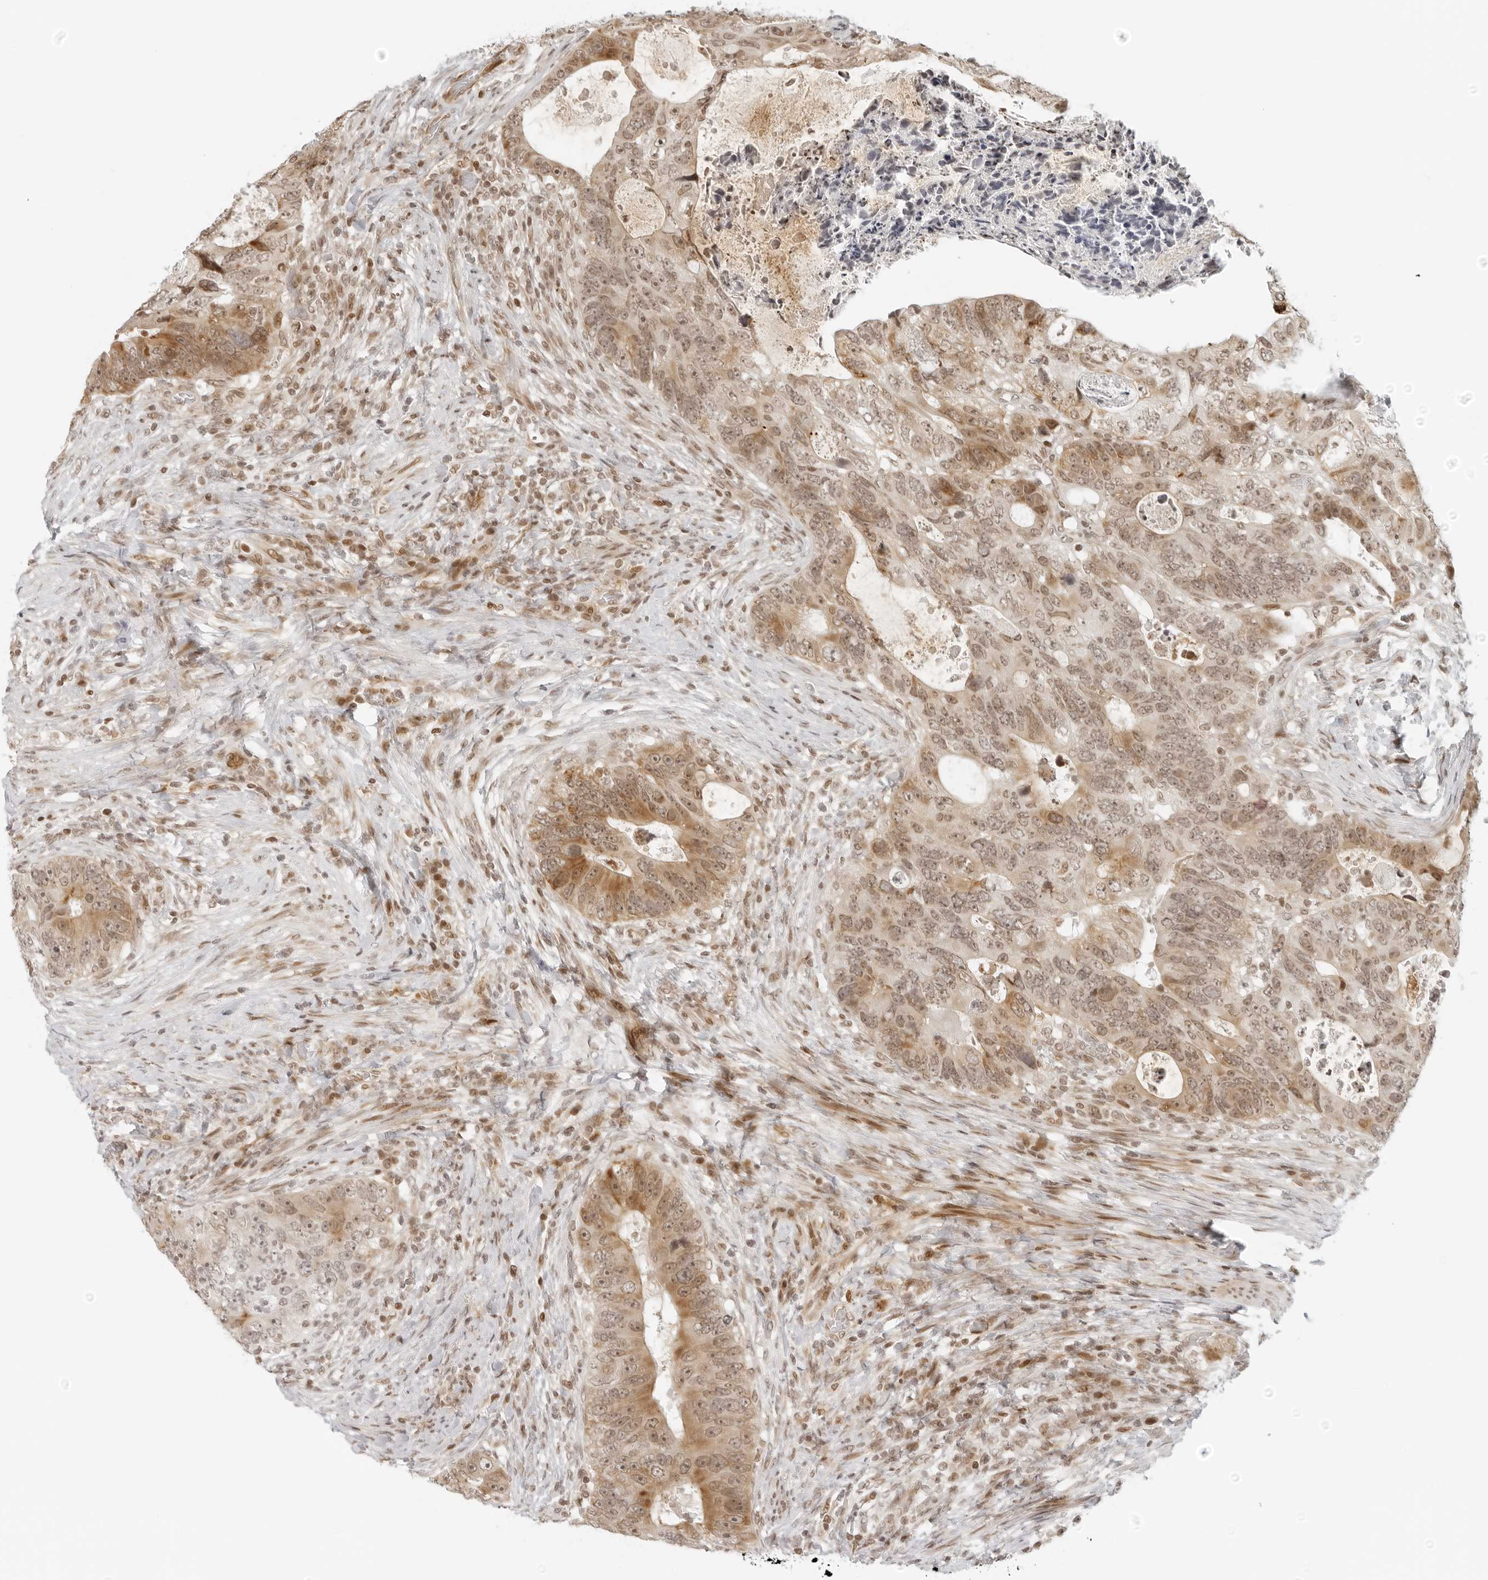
{"staining": {"intensity": "moderate", "quantity": ">75%", "location": "cytoplasmic/membranous,nuclear"}, "tissue": "colorectal cancer", "cell_type": "Tumor cells", "image_type": "cancer", "snomed": [{"axis": "morphology", "description": "Adenocarcinoma, NOS"}, {"axis": "topography", "description": "Rectum"}], "caption": "Protein staining demonstrates moderate cytoplasmic/membranous and nuclear staining in about >75% of tumor cells in colorectal cancer (adenocarcinoma).", "gene": "ZNF407", "patient": {"sex": "male", "age": 59}}